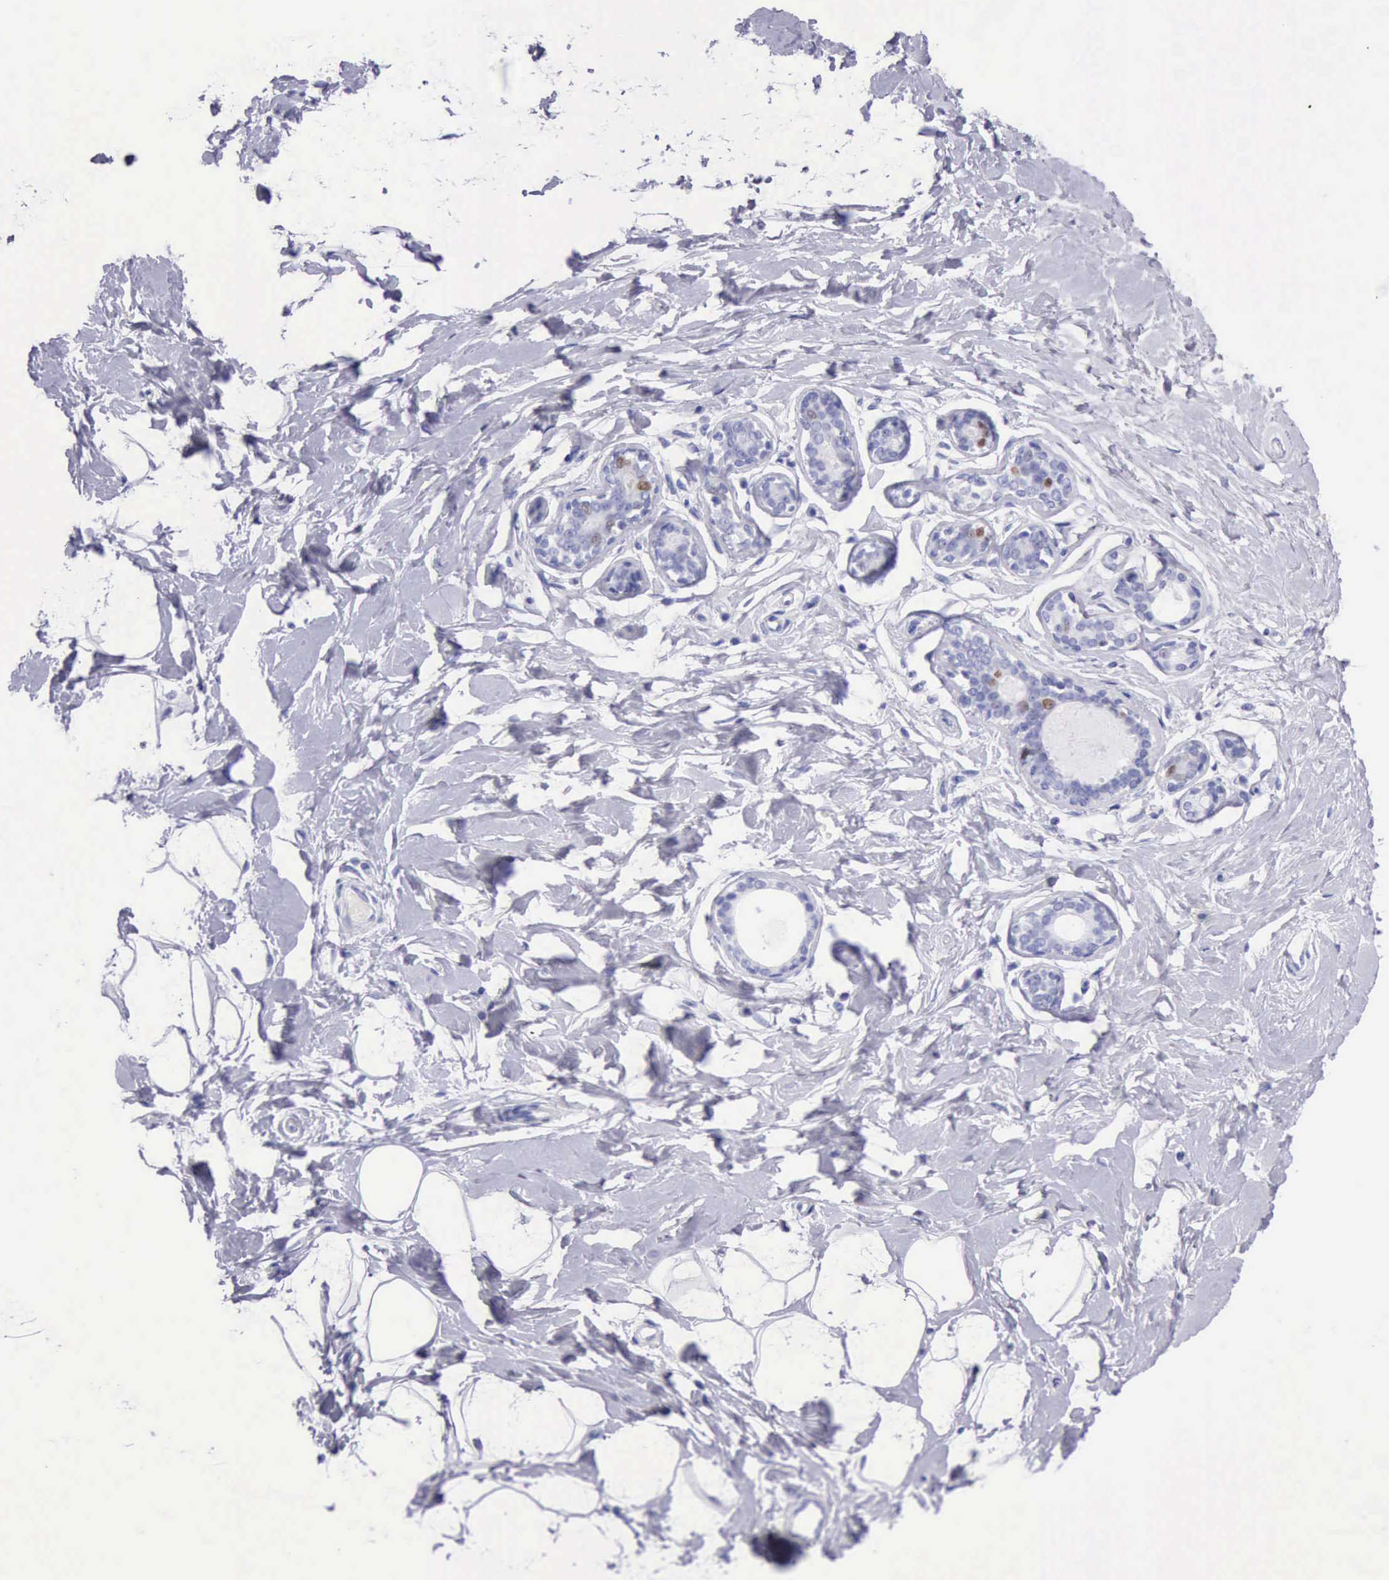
{"staining": {"intensity": "negative", "quantity": "none", "location": "none"}, "tissue": "breast", "cell_type": "Adipocytes", "image_type": "normal", "snomed": [{"axis": "morphology", "description": "Normal tissue, NOS"}, {"axis": "topography", "description": "Breast"}], "caption": "This is an immunohistochemistry (IHC) micrograph of normal breast. There is no positivity in adipocytes.", "gene": "MCM2", "patient": {"sex": "female", "age": 23}}